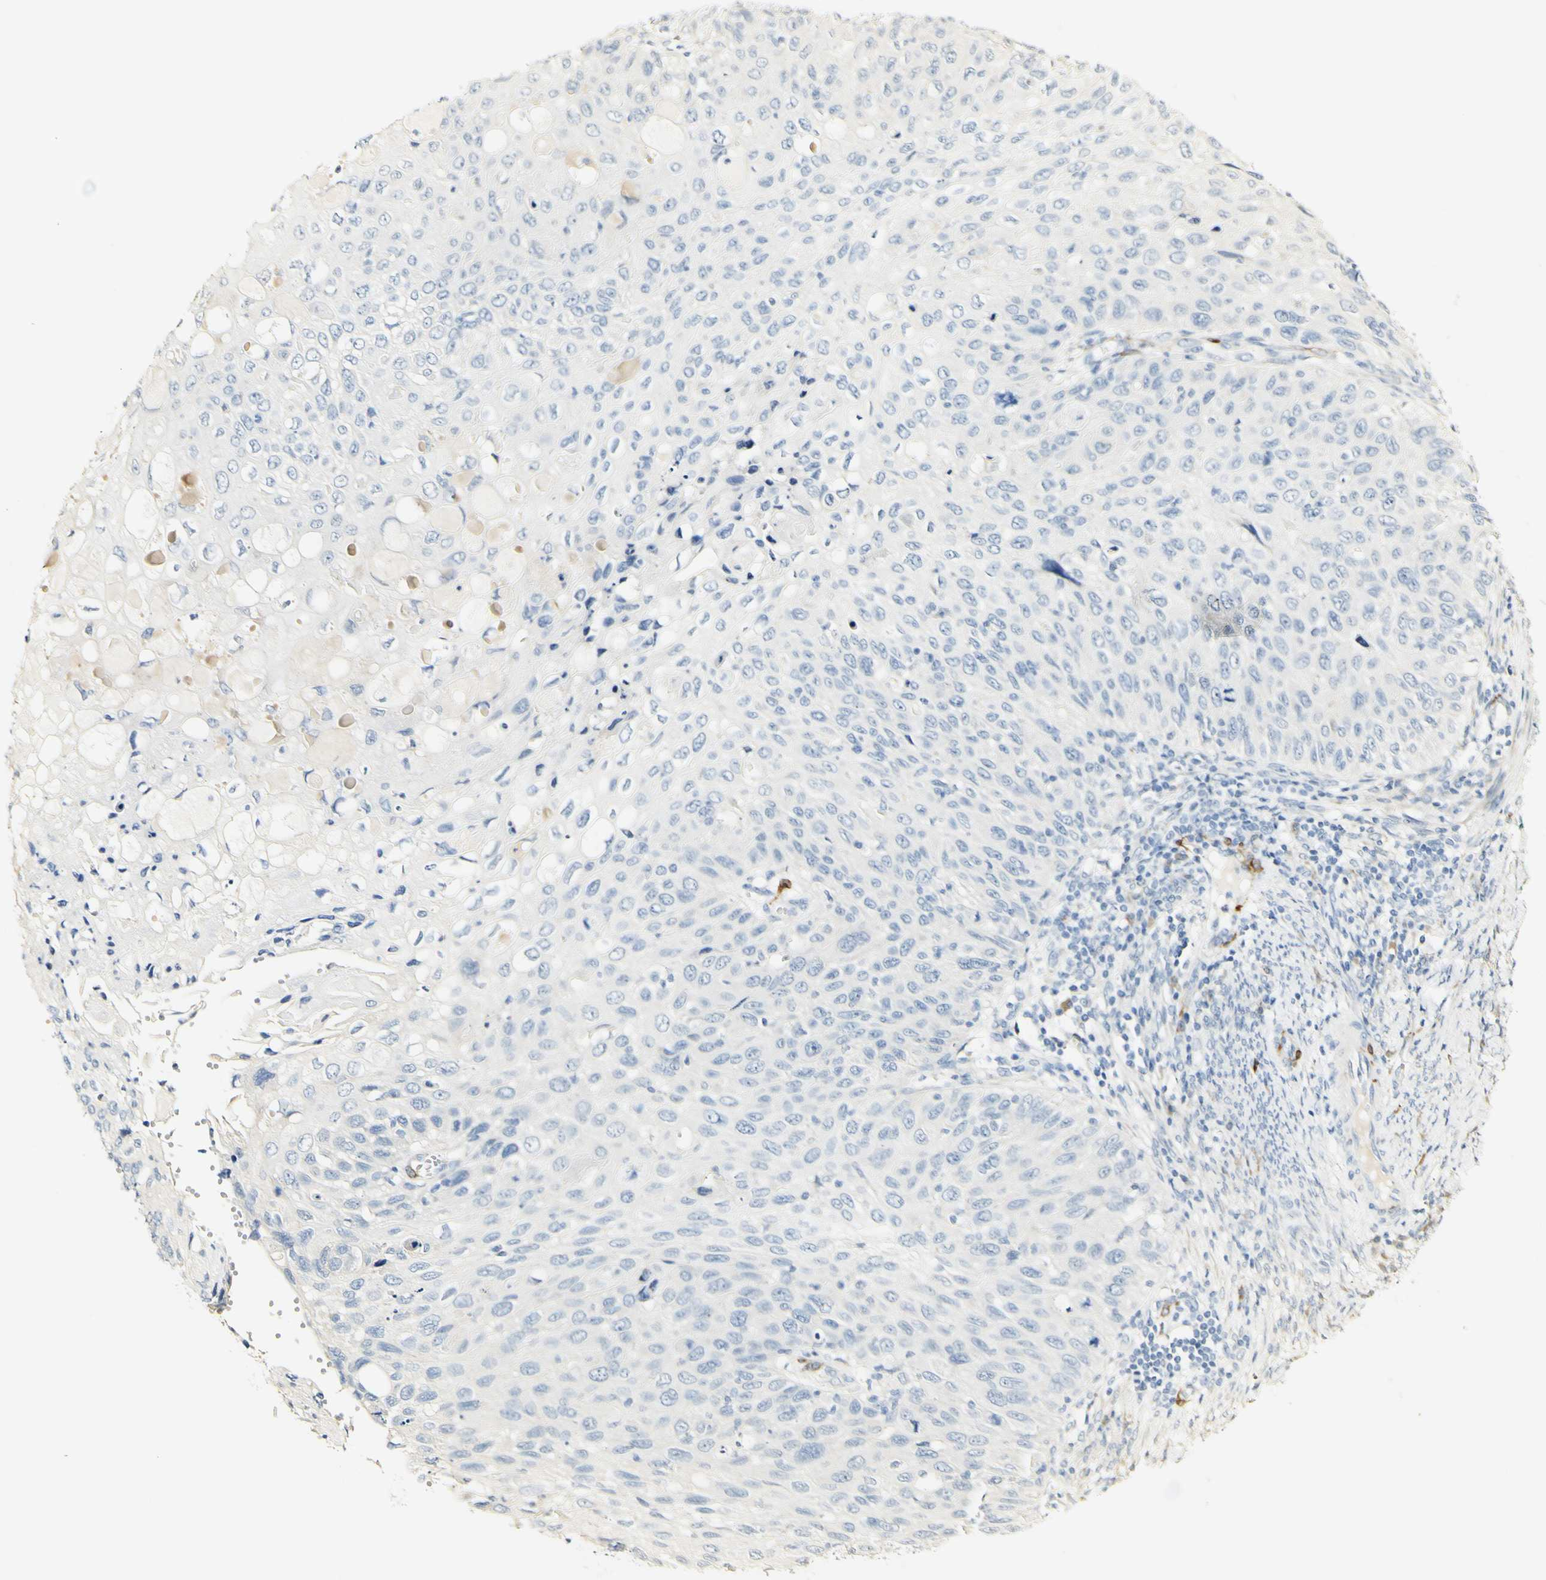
{"staining": {"intensity": "negative", "quantity": "none", "location": "none"}, "tissue": "cervical cancer", "cell_type": "Tumor cells", "image_type": "cancer", "snomed": [{"axis": "morphology", "description": "Squamous cell carcinoma, NOS"}, {"axis": "topography", "description": "Cervix"}], "caption": "Histopathology image shows no protein expression in tumor cells of cervical squamous cell carcinoma tissue. The staining was performed using DAB (3,3'-diaminobenzidine) to visualize the protein expression in brown, while the nuclei were stained in blue with hematoxylin (Magnification: 20x).", "gene": "FMO3", "patient": {"sex": "female", "age": 70}}